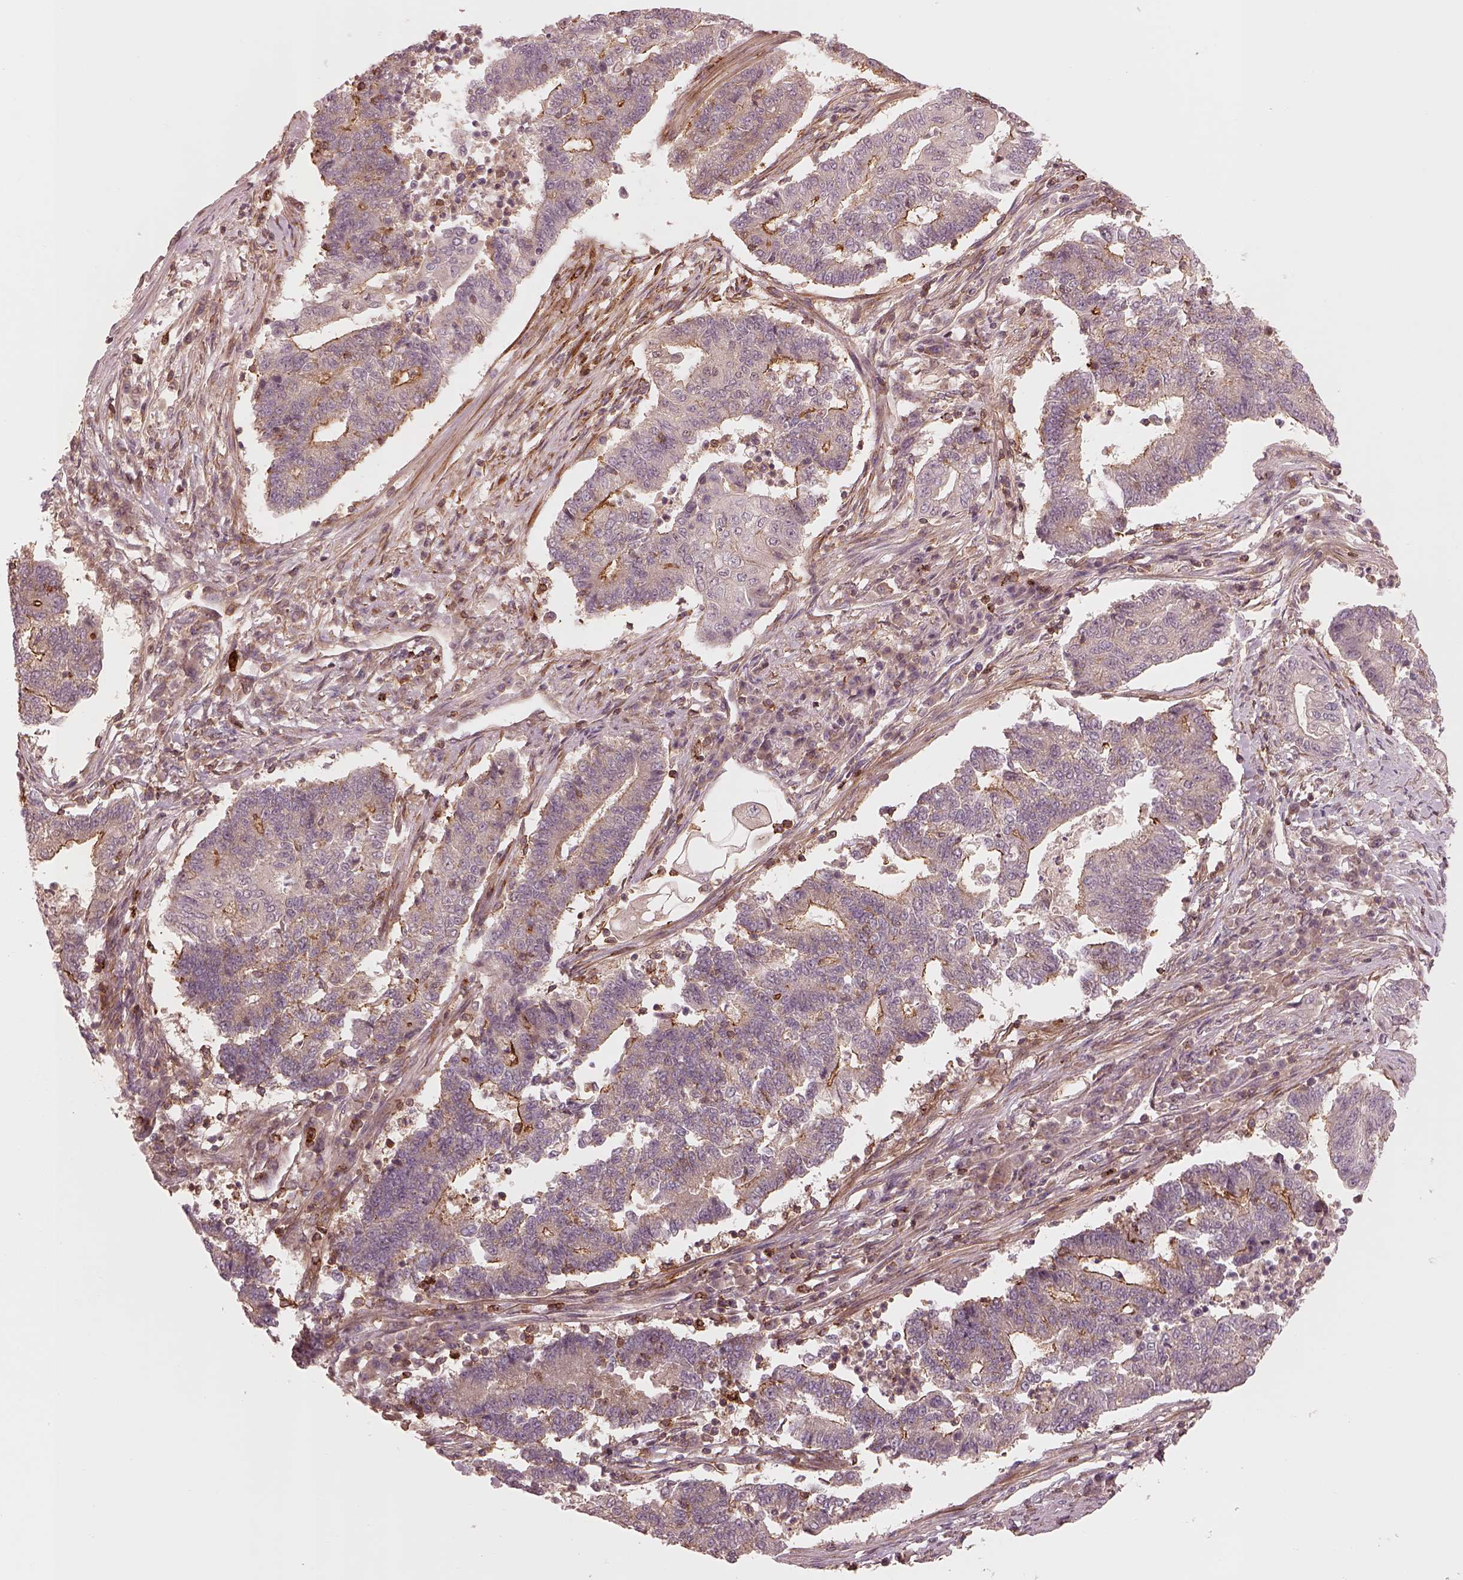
{"staining": {"intensity": "strong", "quantity": "<25%", "location": "cytoplasmic/membranous"}, "tissue": "endometrial cancer", "cell_type": "Tumor cells", "image_type": "cancer", "snomed": [{"axis": "morphology", "description": "Adenocarcinoma, NOS"}, {"axis": "topography", "description": "Uterus"}, {"axis": "topography", "description": "Endometrium"}], "caption": "Tumor cells show strong cytoplasmic/membranous expression in about <25% of cells in endometrial cancer.", "gene": "FAM107B", "patient": {"sex": "female", "age": 54}}